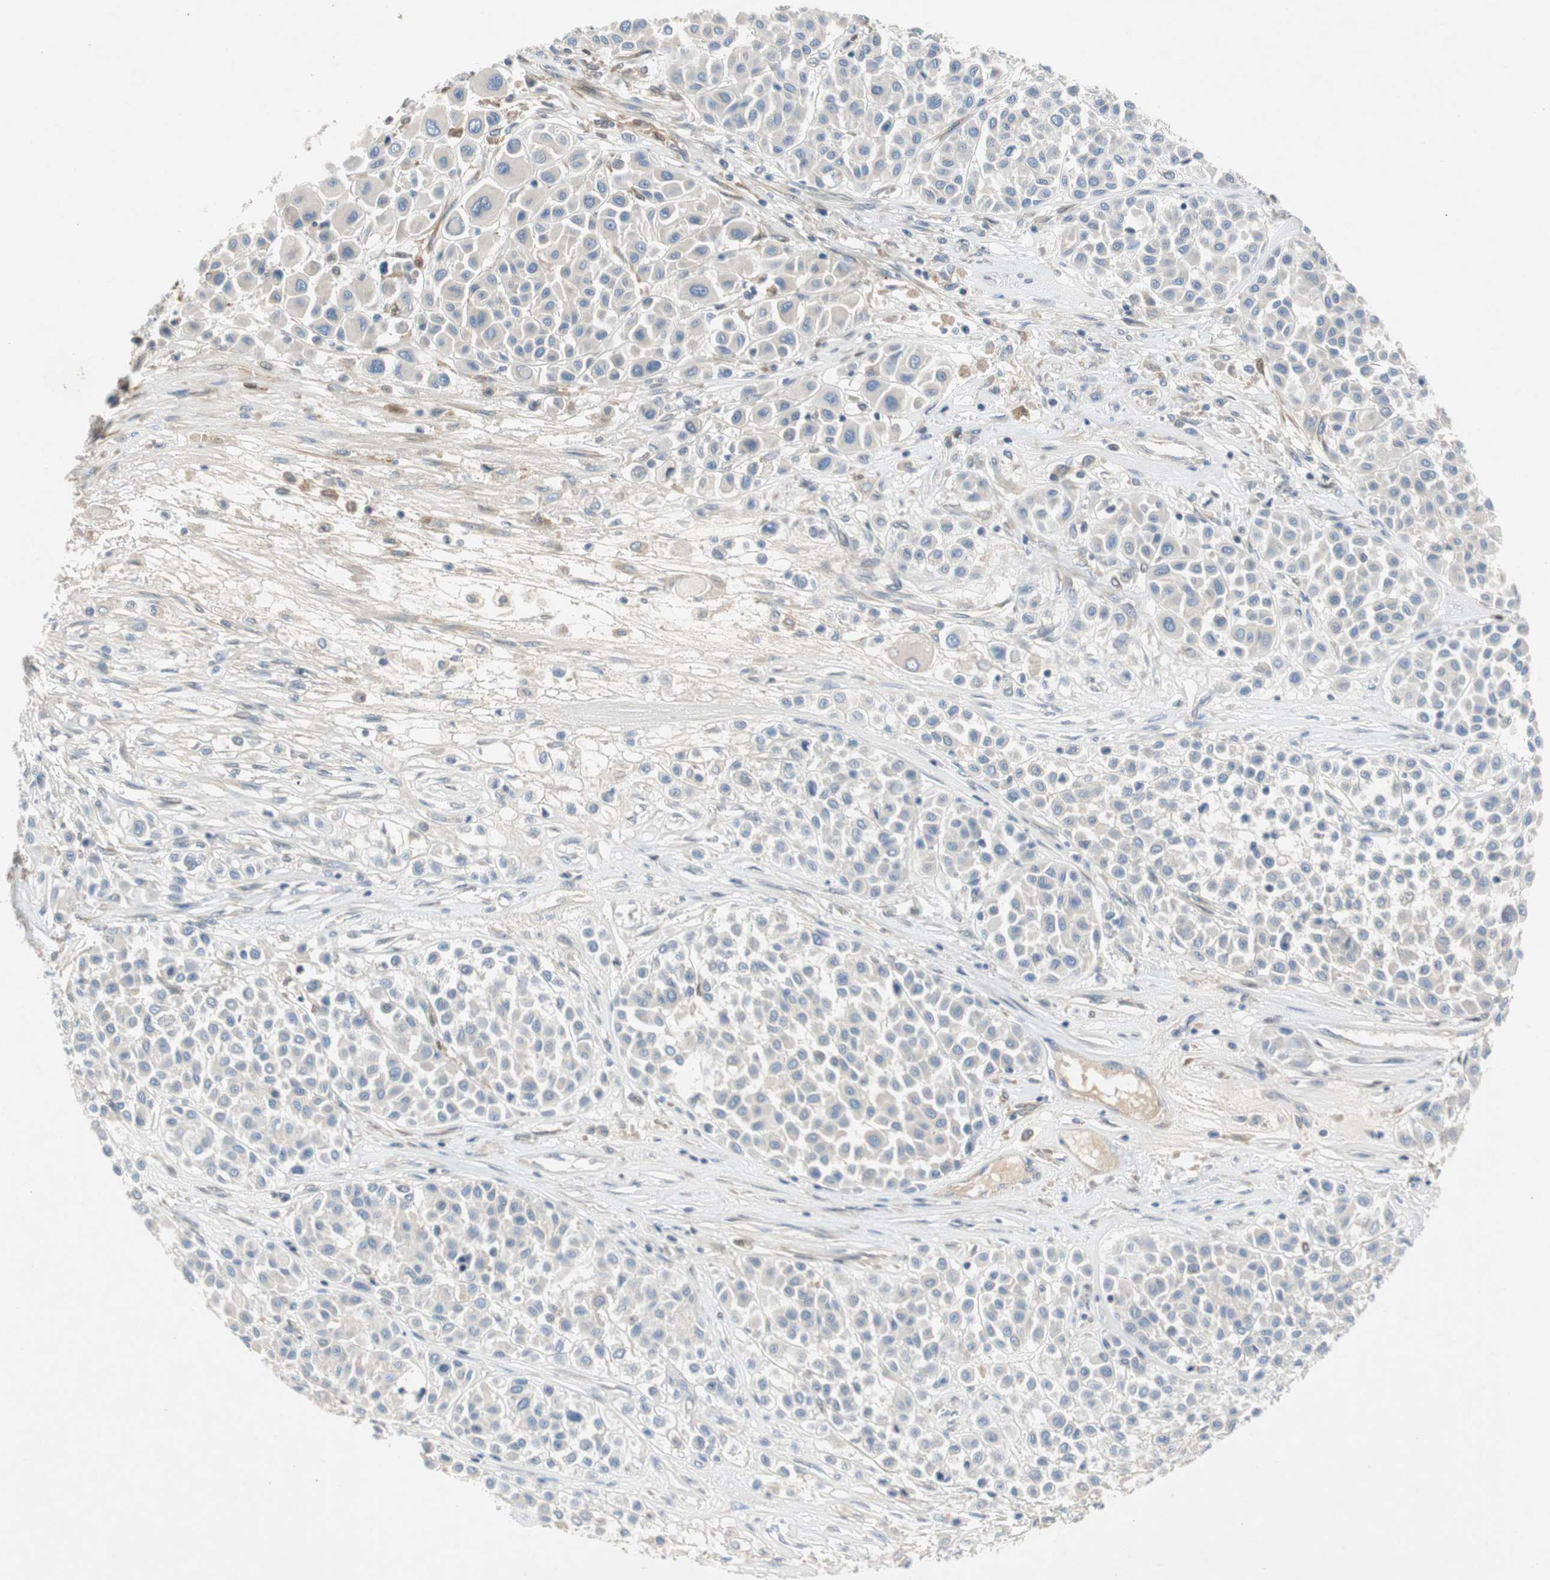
{"staining": {"intensity": "negative", "quantity": "none", "location": "none"}, "tissue": "melanoma", "cell_type": "Tumor cells", "image_type": "cancer", "snomed": [{"axis": "morphology", "description": "Malignant melanoma, Metastatic site"}, {"axis": "topography", "description": "Soft tissue"}], "caption": "Immunohistochemistry (IHC) histopathology image of neoplastic tissue: human malignant melanoma (metastatic site) stained with DAB reveals no significant protein positivity in tumor cells.", "gene": "RELB", "patient": {"sex": "male", "age": 41}}